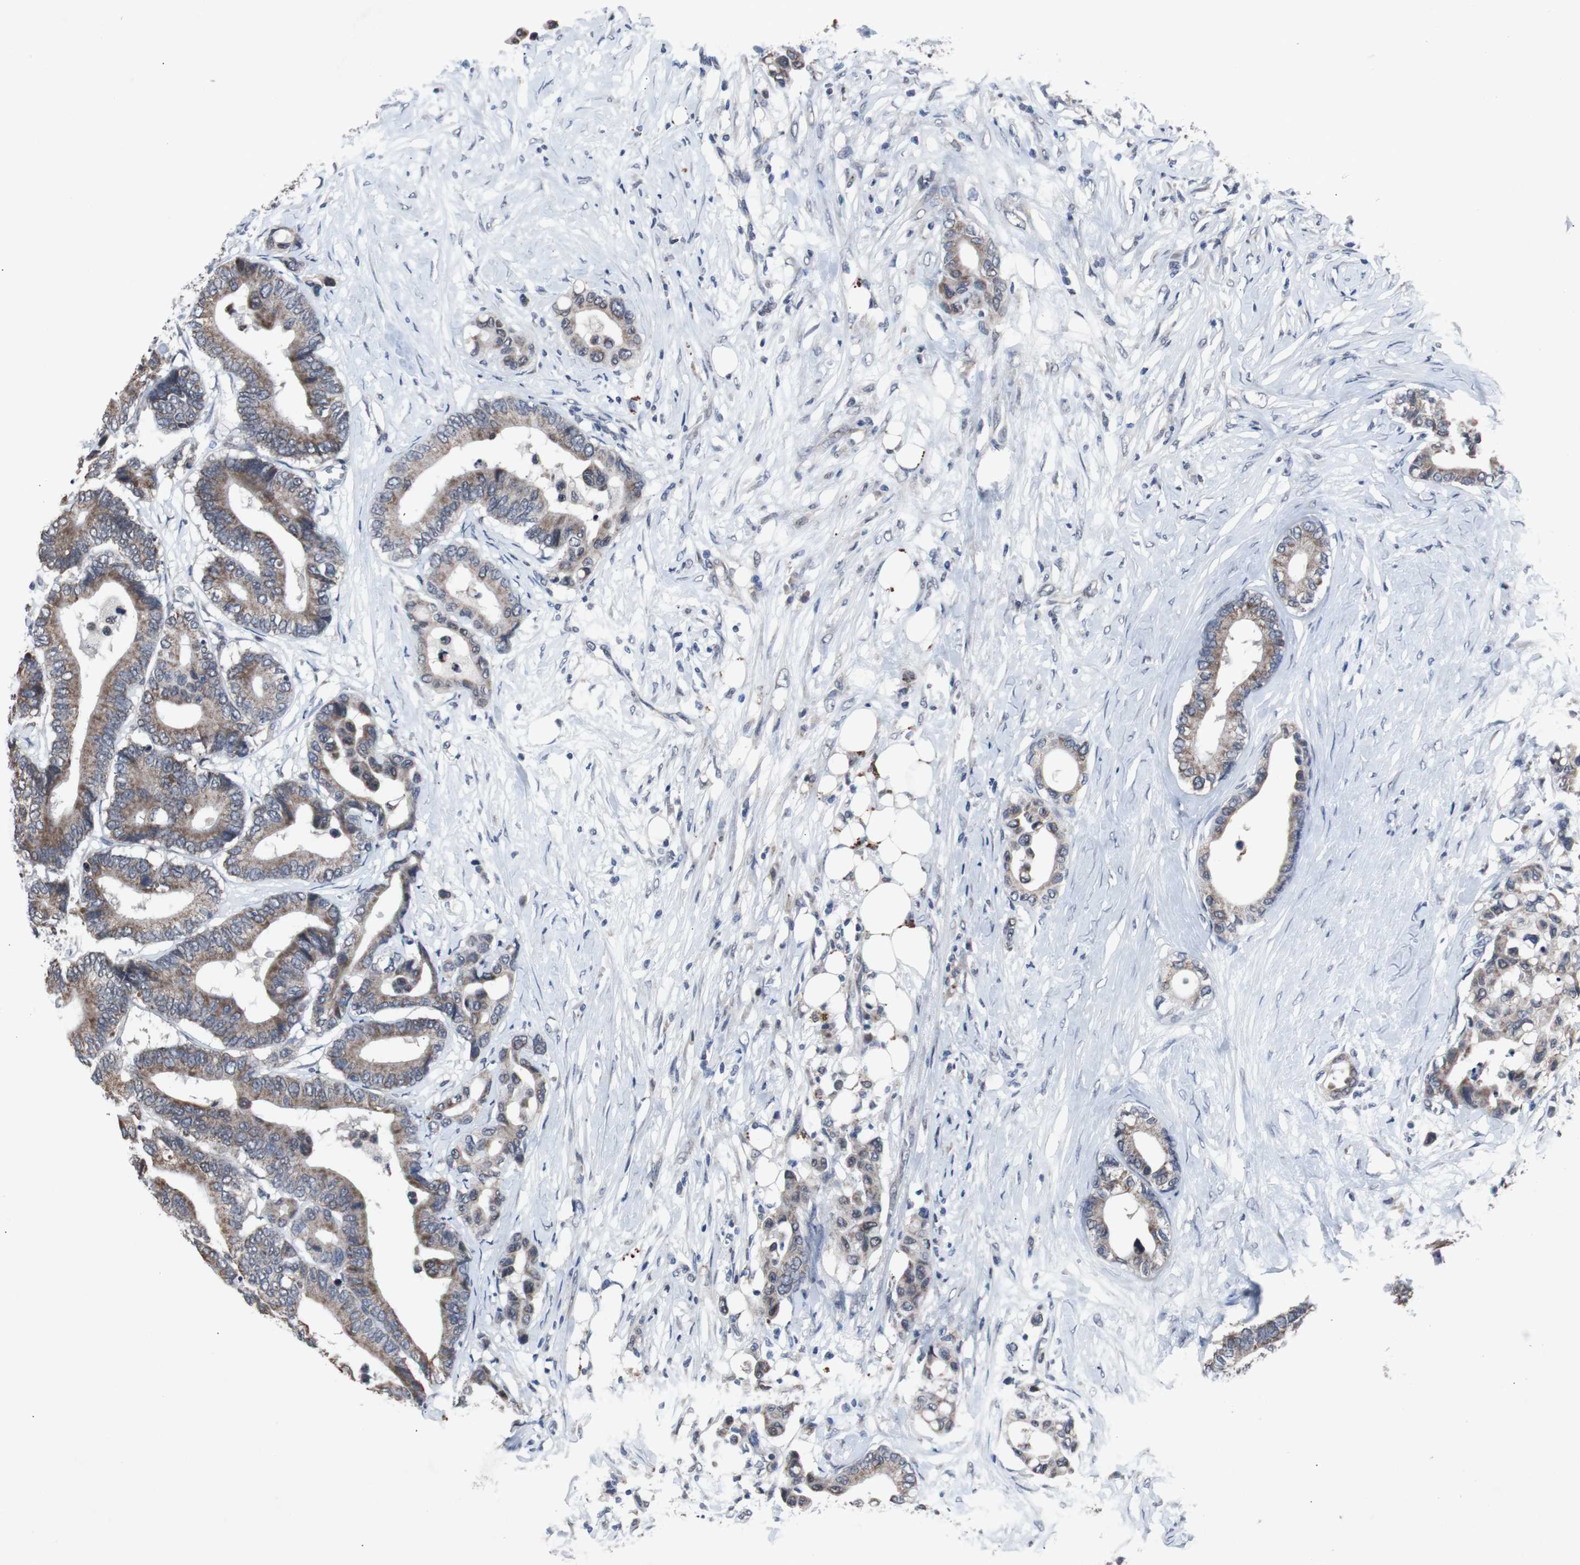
{"staining": {"intensity": "moderate", "quantity": ">75%", "location": "cytoplasmic/membranous"}, "tissue": "colorectal cancer", "cell_type": "Tumor cells", "image_type": "cancer", "snomed": [{"axis": "morphology", "description": "Normal tissue, NOS"}, {"axis": "morphology", "description": "Adenocarcinoma, NOS"}, {"axis": "topography", "description": "Colon"}], "caption": "Immunohistochemical staining of colorectal cancer (adenocarcinoma) displays medium levels of moderate cytoplasmic/membranous protein positivity in approximately >75% of tumor cells.", "gene": "RBM47", "patient": {"sex": "male", "age": 82}}